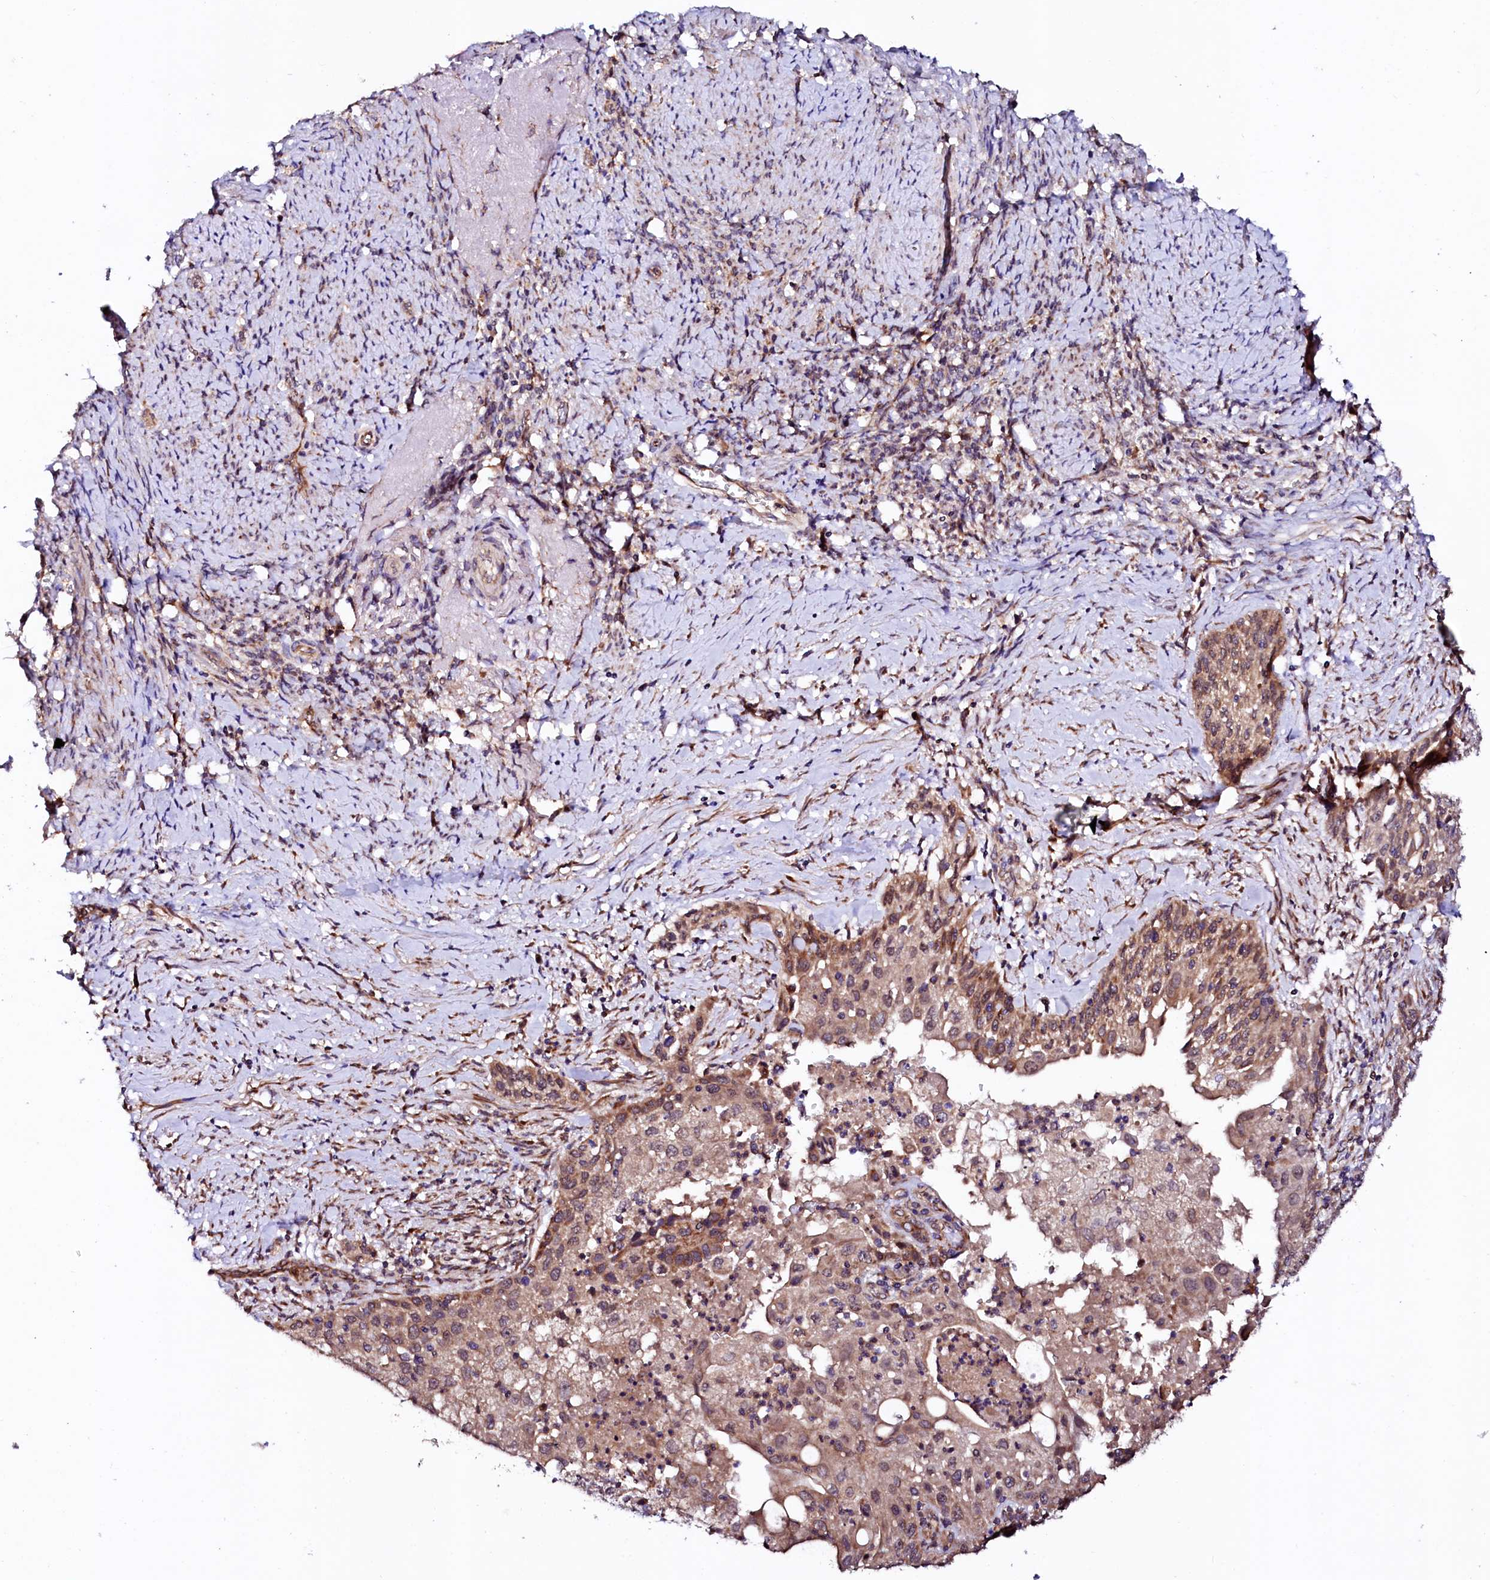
{"staining": {"intensity": "moderate", "quantity": "25%-75%", "location": "cytoplasmic/membranous"}, "tissue": "cervical cancer", "cell_type": "Tumor cells", "image_type": "cancer", "snomed": [{"axis": "morphology", "description": "Squamous cell carcinoma, NOS"}, {"axis": "topography", "description": "Cervix"}], "caption": "Immunohistochemistry image of neoplastic tissue: cervical cancer stained using immunohistochemistry exhibits medium levels of moderate protein expression localized specifically in the cytoplasmic/membranous of tumor cells, appearing as a cytoplasmic/membranous brown color.", "gene": "UBE3C", "patient": {"sex": "female", "age": 67}}